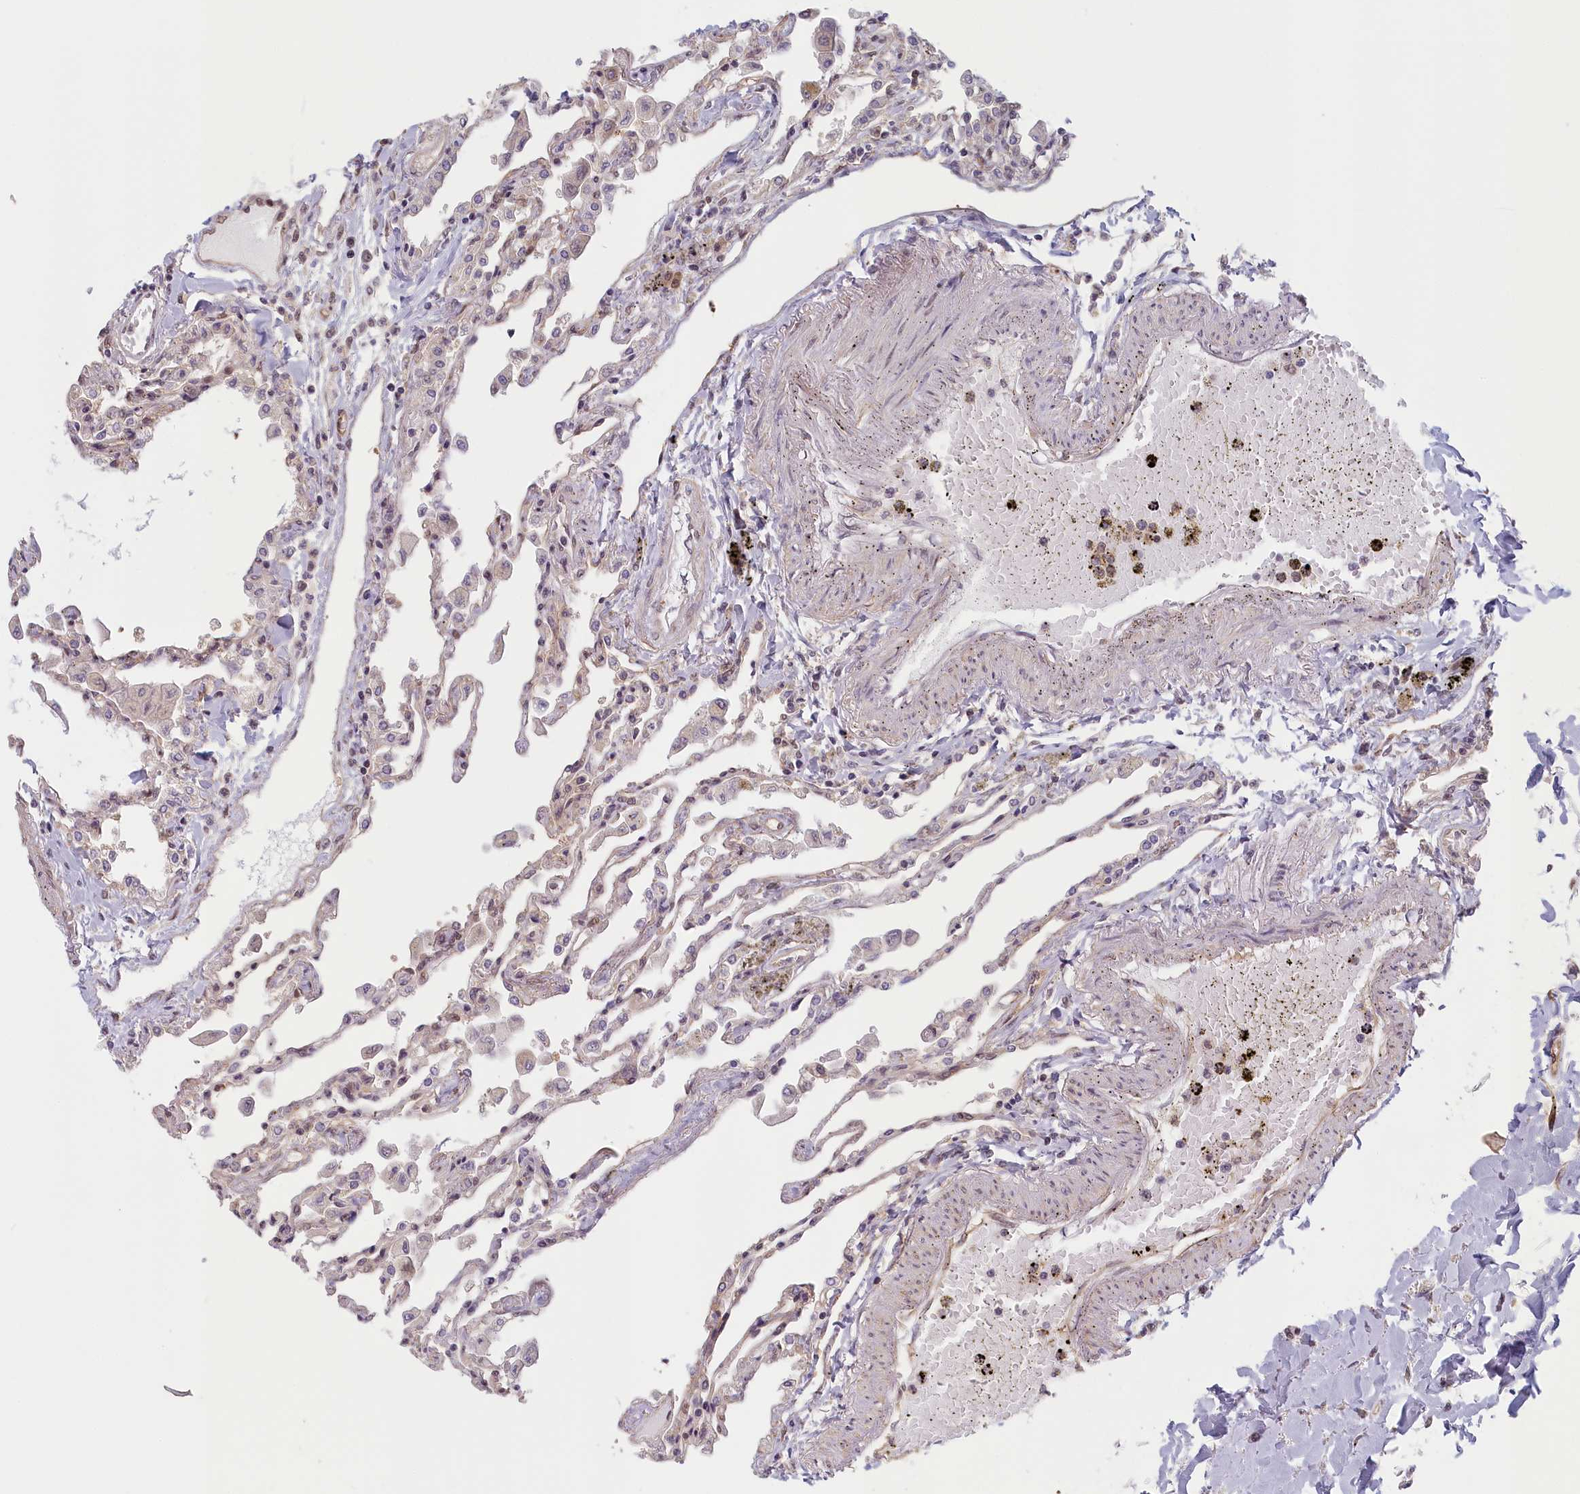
{"staining": {"intensity": "moderate", "quantity": "25%-75%", "location": "nuclear"}, "tissue": "lung", "cell_type": "Alveolar cells", "image_type": "normal", "snomed": [{"axis": "morphology", "description": "Normal tissue, NOS"}, {"axis": "topography", "description": "Bronchus"}, {"axis": "topography", "description": "Lung"}], "caption": "Immunohistochemical staining of unremarkable lung demonstrates moderate nuclear protein positivity in approximately 25%-75% of alveolar cells. (DAB (3,3'-diaminobenzidine) = brown stain, brightfield microscopy at high magnification).", "gene": "C19orf44", "patient": {"sex": "female", "age": 49}}